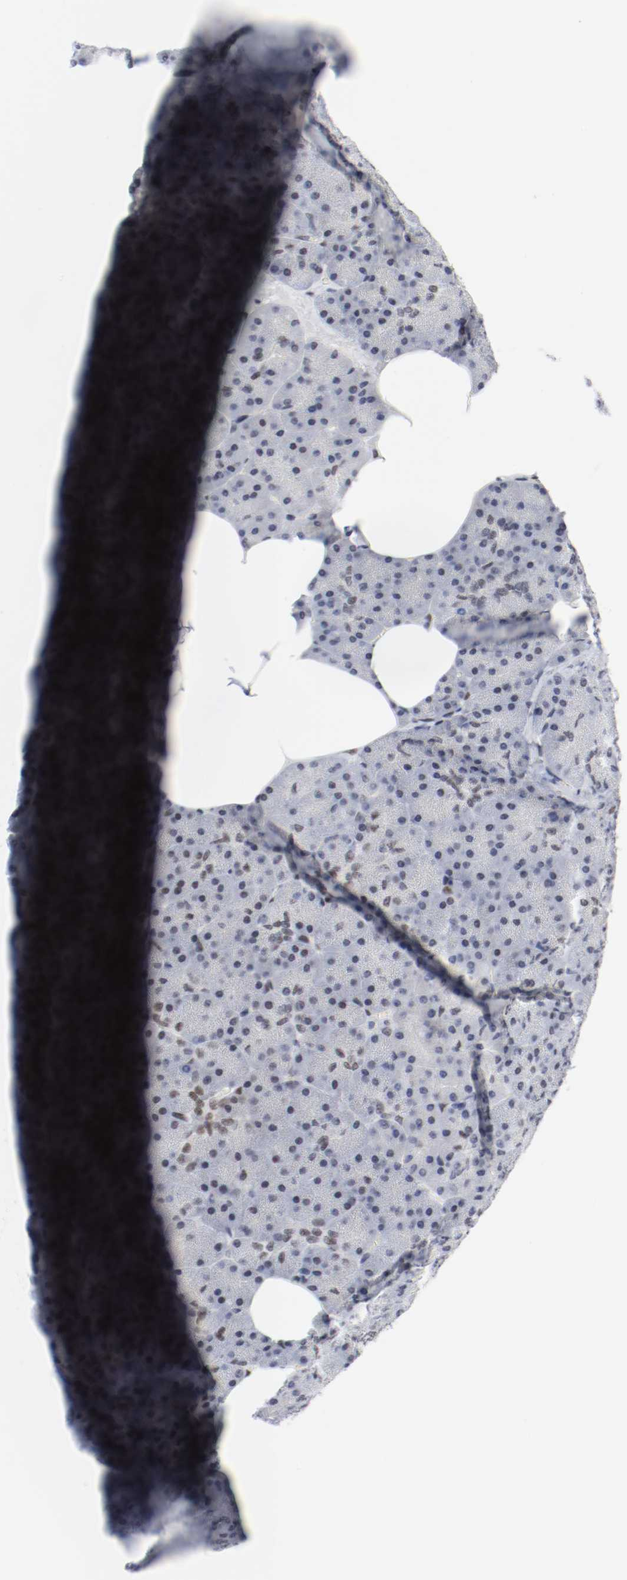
{"staining": {"intensity": "weak", "quantity": ">75%", "location": "nuclear"}, "tissue": "pancreas", "cell_type": "Exocrine glandular cells", "image_type": "normal", "snomed": [{"axis": "morphology", "description": "Normal tissue, NOS"}, {"axis": "topography", "description": "Pancreas"}], "caption": "Immunohistochemical staining of unremarkable human pancreas exhibits low levels of weak nuclear positivity in about >75% of exocrine glandular cells. (Brightfield microscopy of DAB IHC at high magnification).", "gene": "ARNT", "patient": {"sex": "female", "age": 35}}